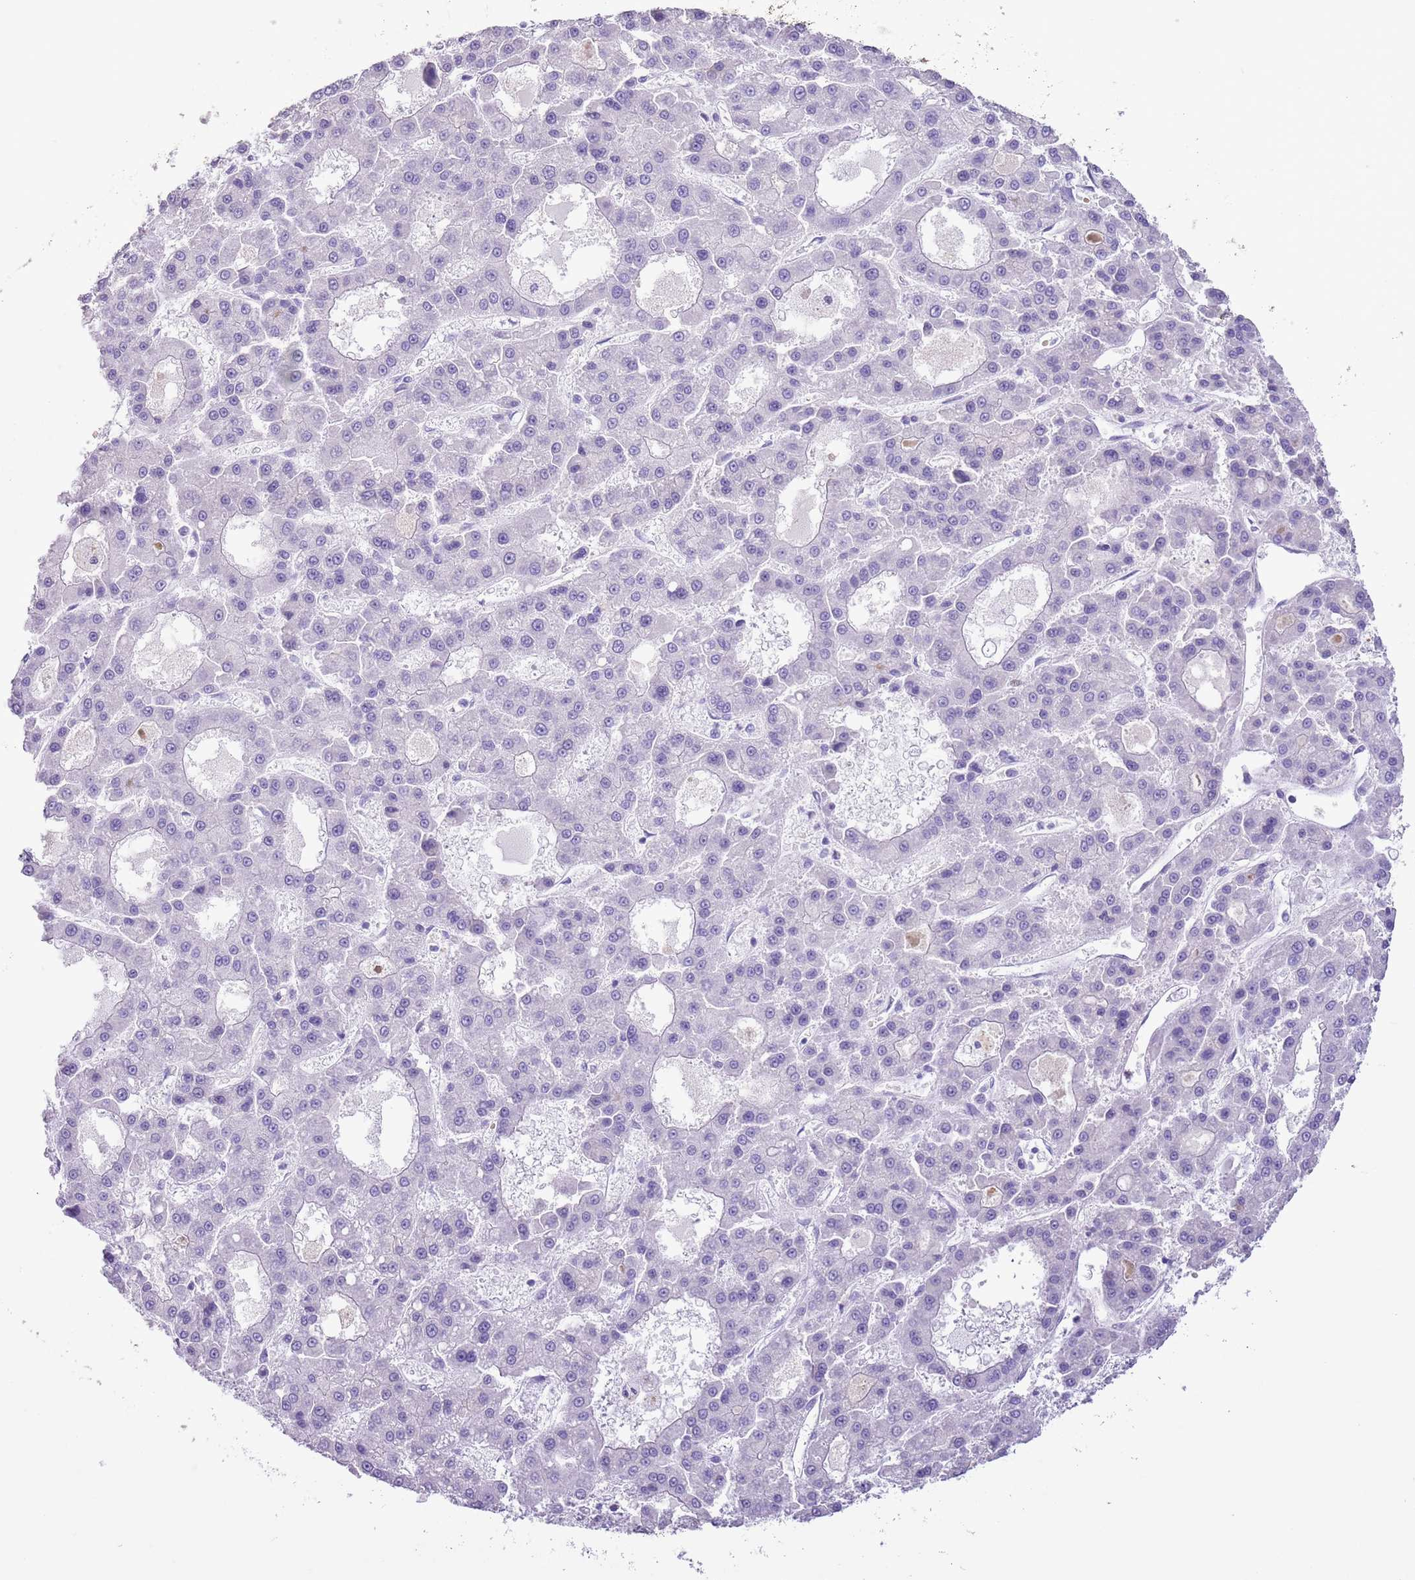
{"staining": {"intensity": "negative", "quantity": "none", "location": "none"}, "tissue": "liver cancer", "cell_type": "Tumor cells", "image_type": "cancer", "snomed": [{"axis": "morphology", "description": "Carcinoma, Hepatocellular, NOS"}, {"axis": "topography", "description": "Liver"}], "caption": "Immunohistochemistry histopathology image of neoplastic tissue: human liver hepatocellular carcinoma stained with DAB (3,3'-diaminobenzidine) reveals no significant protein expression in tumor cells.", "gene": "SLC7A14", "patient": {"sex": "male", "age": 70}}